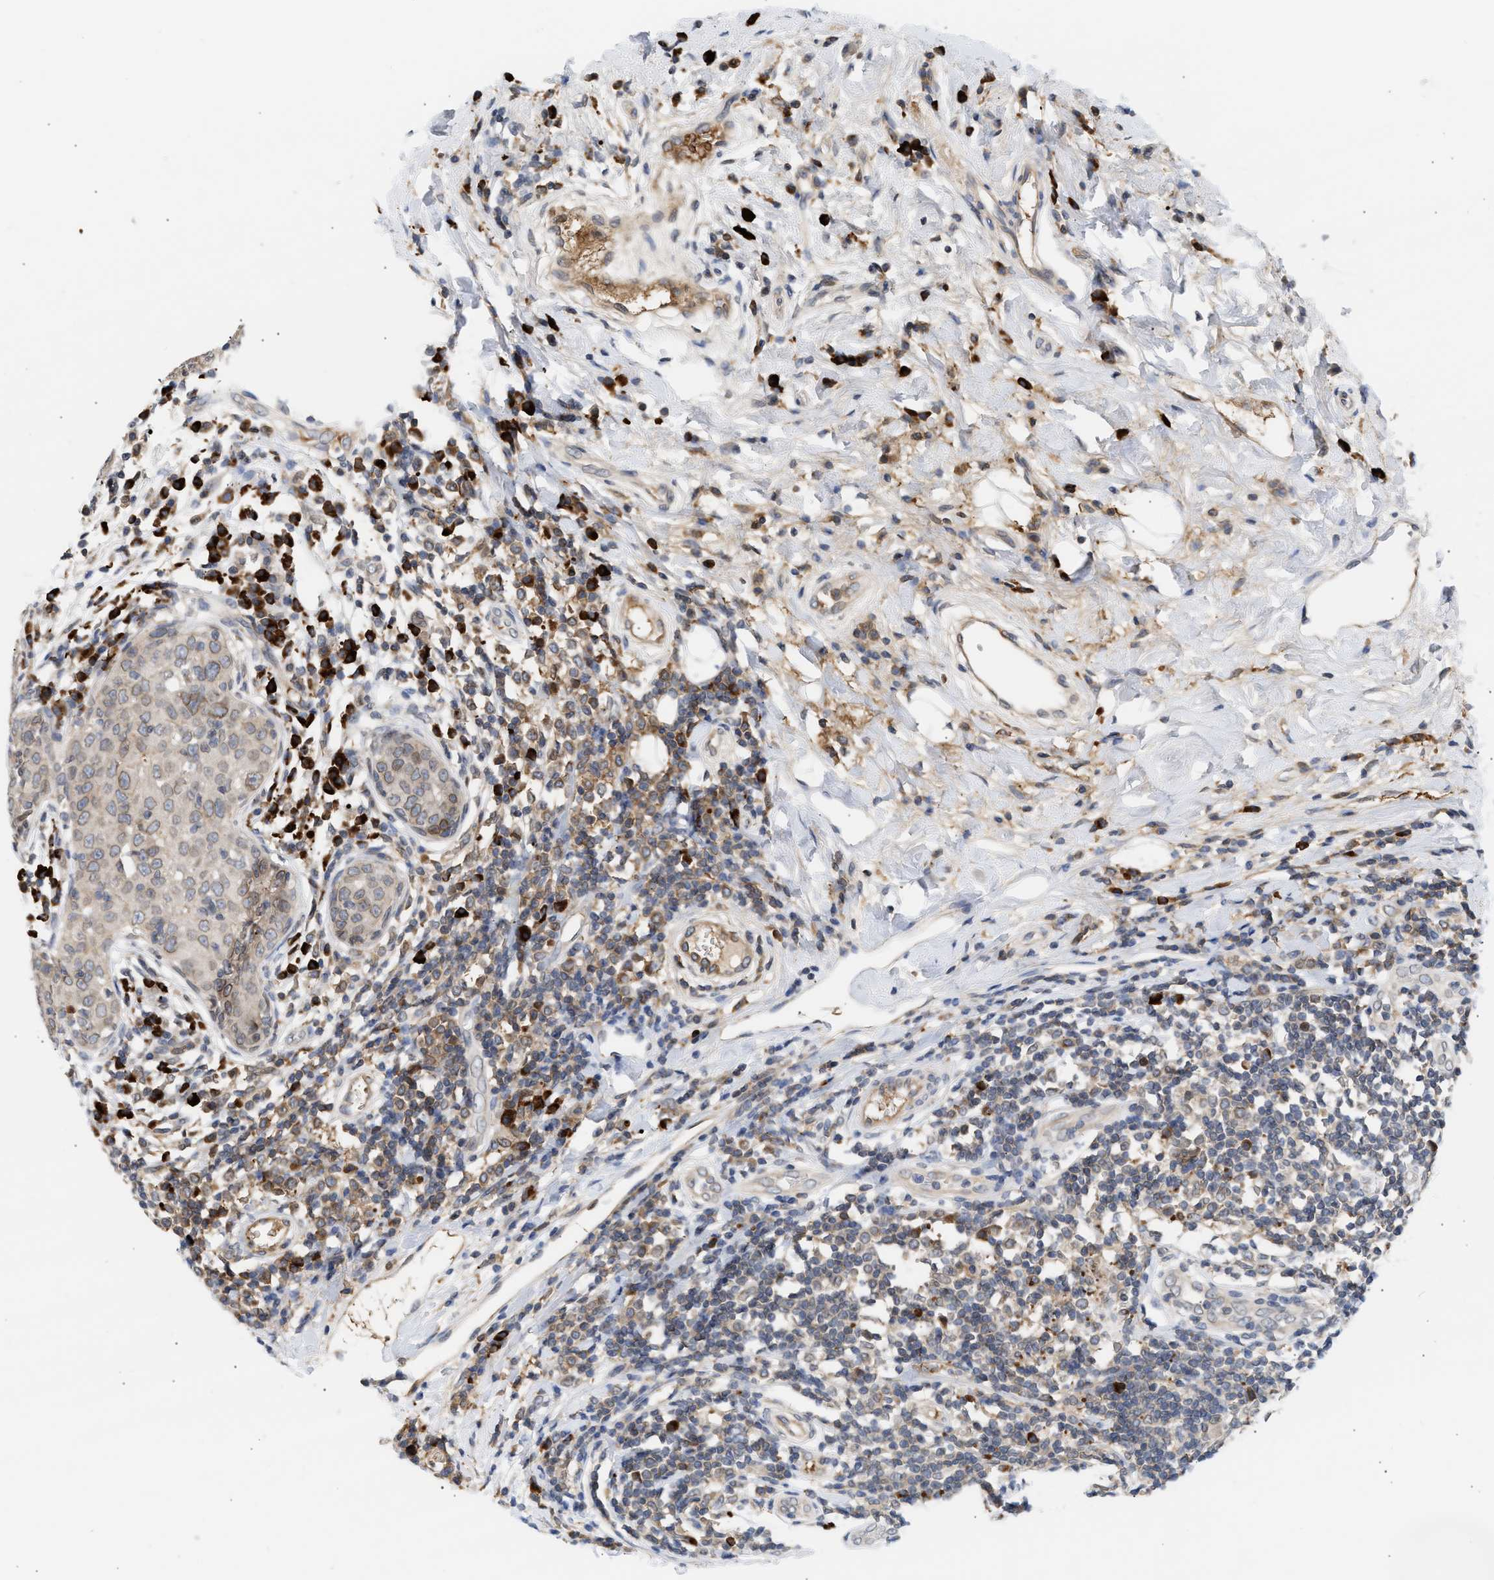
{"staining": {"intensity": "weak", "quantity": "<25%", "location": "cytoplasmic/membranous,nuclear"}, "tissue": "breast cancer", "cell_type": "Tumor cells", "image_type": "cancer", "snomed": [{"axis": "morphology", "description": "Duct carcinoma"}, {"axis": "topography", "description": "Breast"}], "caption": "Immunohistochemistry photomicrograph of neoplastic tissue: invasive ductal carcinoma (breast) stained with DAB reveals no significant protein expression in tumor cells.", "gene": "NUP62", "patient": {"sex": "female", "age": 27}}